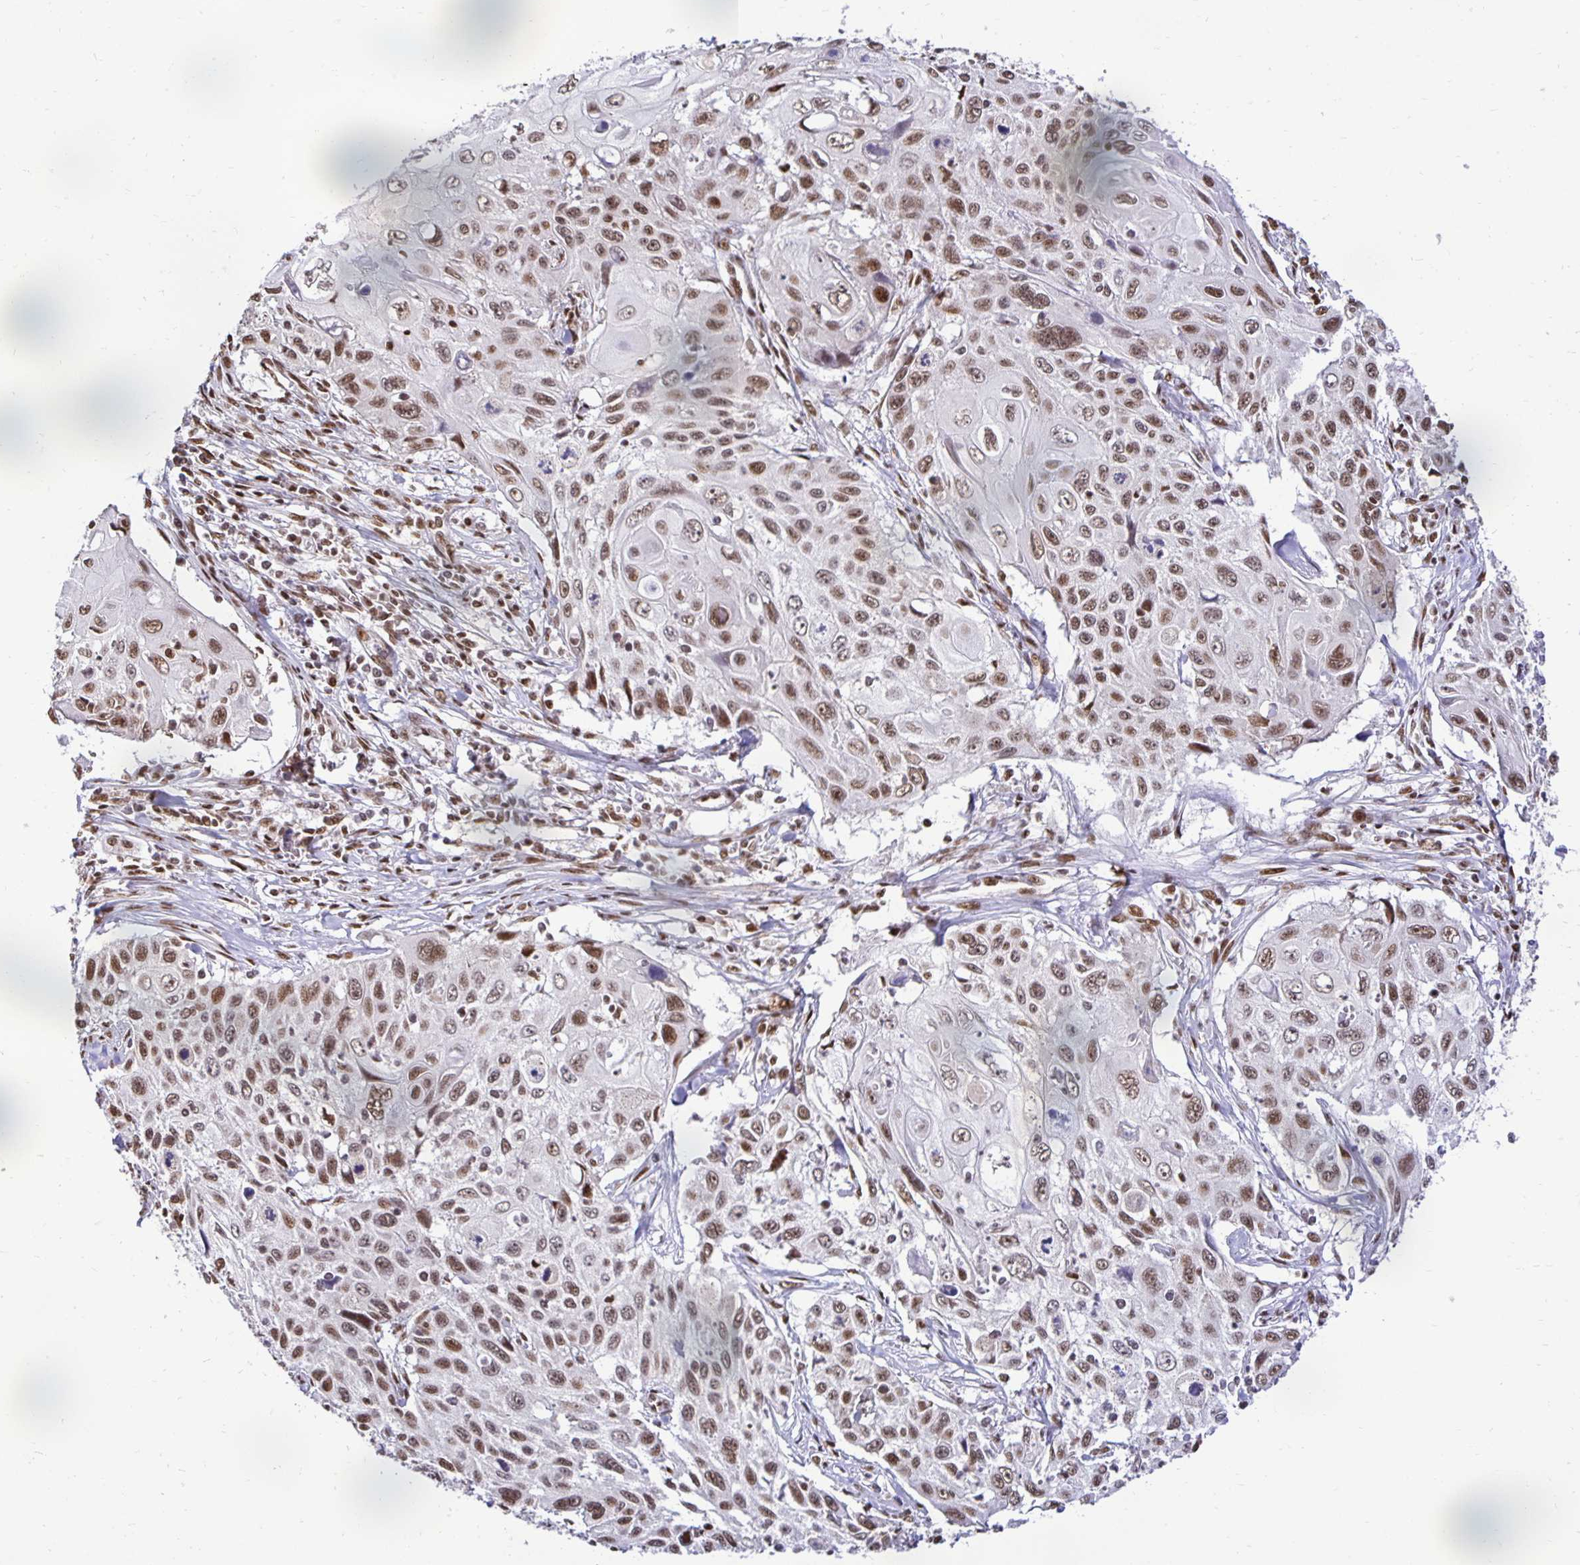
{"staining": {"intensity": "moderate", "quantity": ">75%", "location": "nuclear"}, "tissue": "cervical cancer", "cell_type": "Tumor cells", "image_type": "cancer", "snomed": [{"axis": "morphology", "description": "Squamous cell carcinoma, NOS"}, {"axis": "topography", "description": "Cervix"}], "caption": "DAB immunohistochemical staining of human squamous cell carcinoma (cervical) reveals moderate nuclear protein positivity in about >75% of tumor cells.", "gene": "ZNF579", "patient": {"sex": "female", "age": 70}}